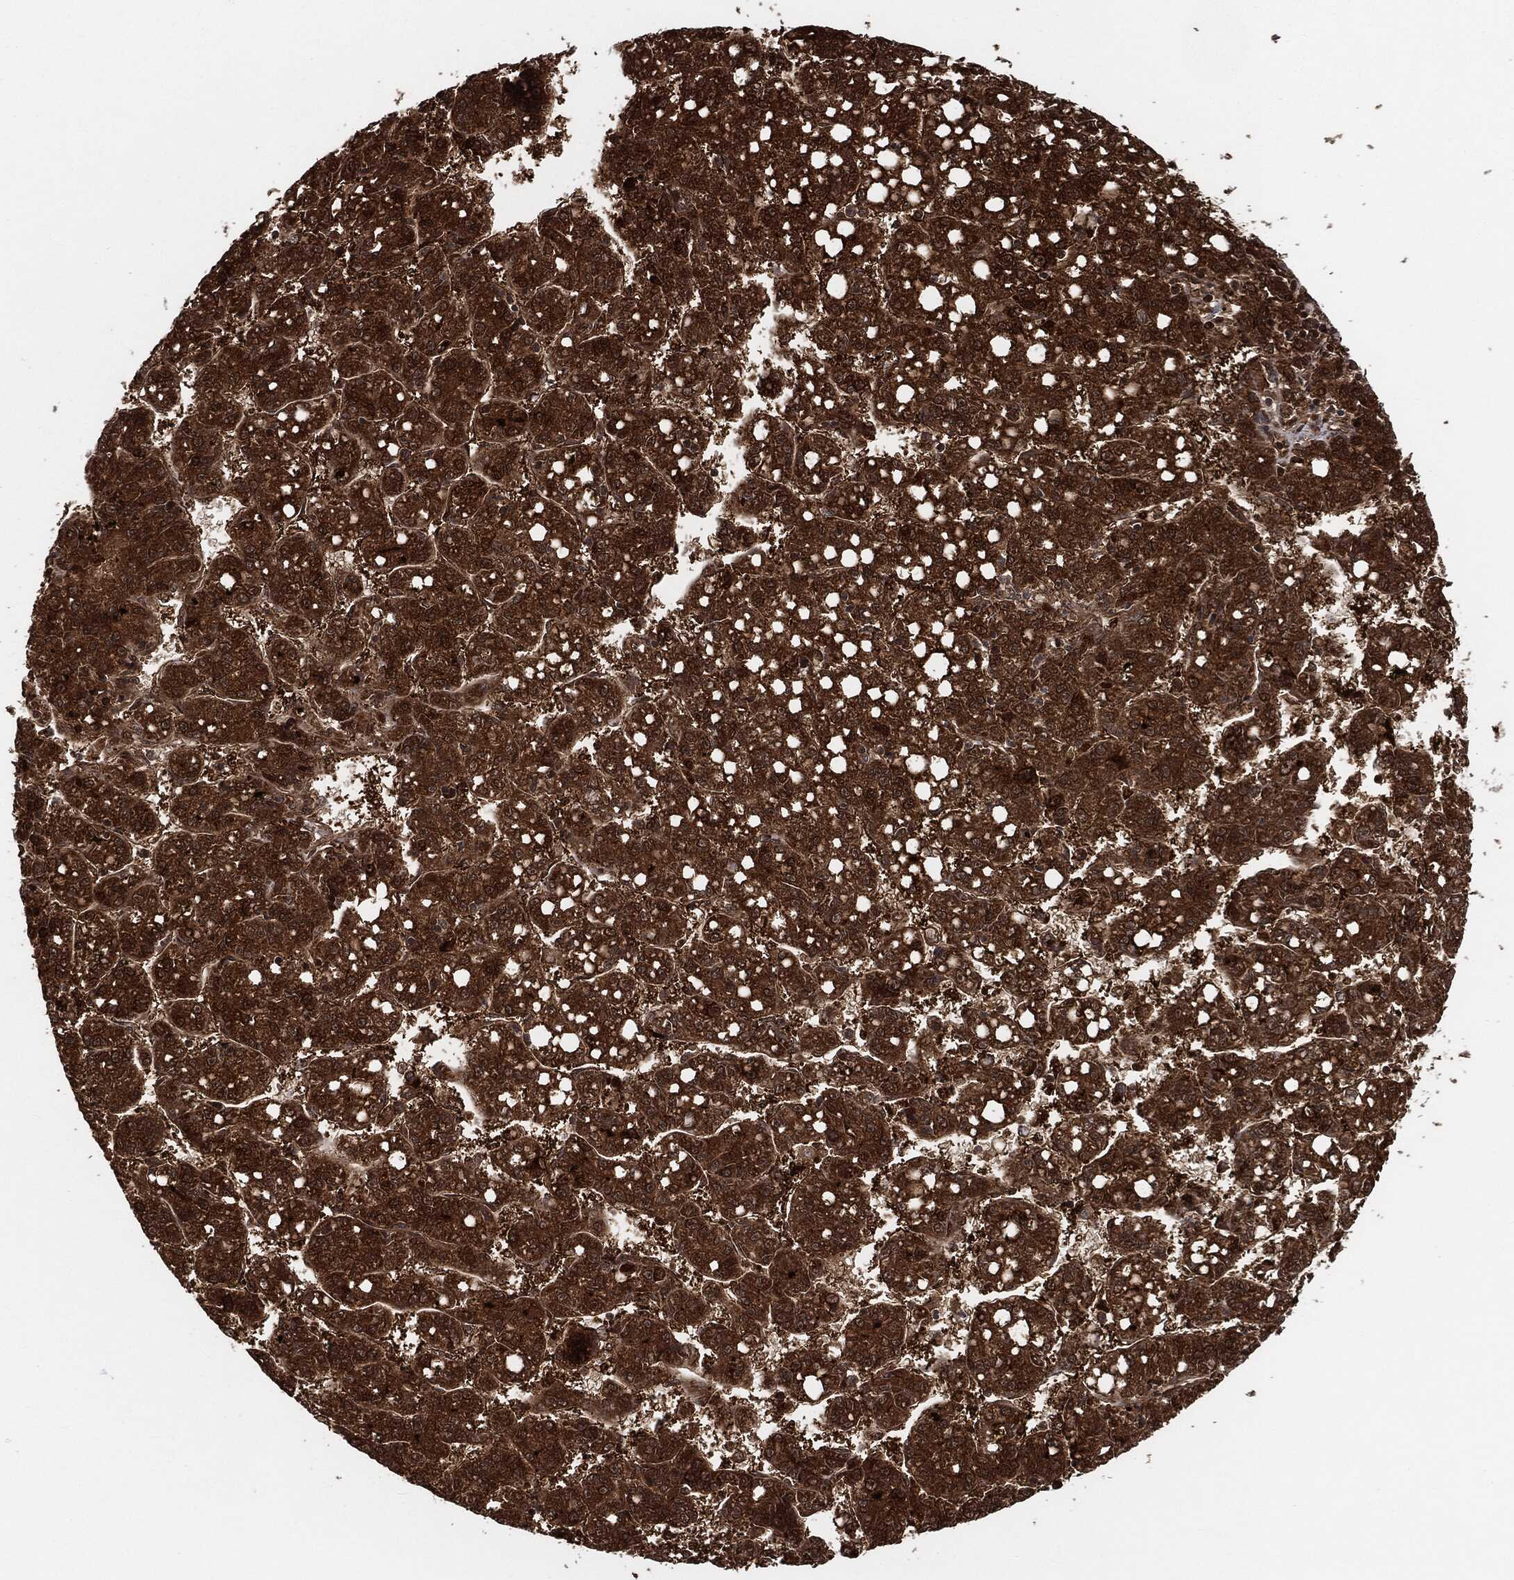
{"staining": {"intensity": "strong", "quantity": ">75%", "location": "cytoplasmic/membranous"}, "tissue": "liver cancer", "cell_type": "Tumor cells", "image_type": "cancer", "snomed": [{"axis": "morphology", "description": "Carcinoma, Hepatocellular, NOS"}, {"axis": "topography", "description": "Liver"}], "caption": "Protein staining of hepatocellular carcinoma (liver) tissue demonstrates strong cytoplasmic/membranous staining in about >75% of tumor cells.", "gene": "CUTA", "patient": {"sex": "female", "age": 65}}